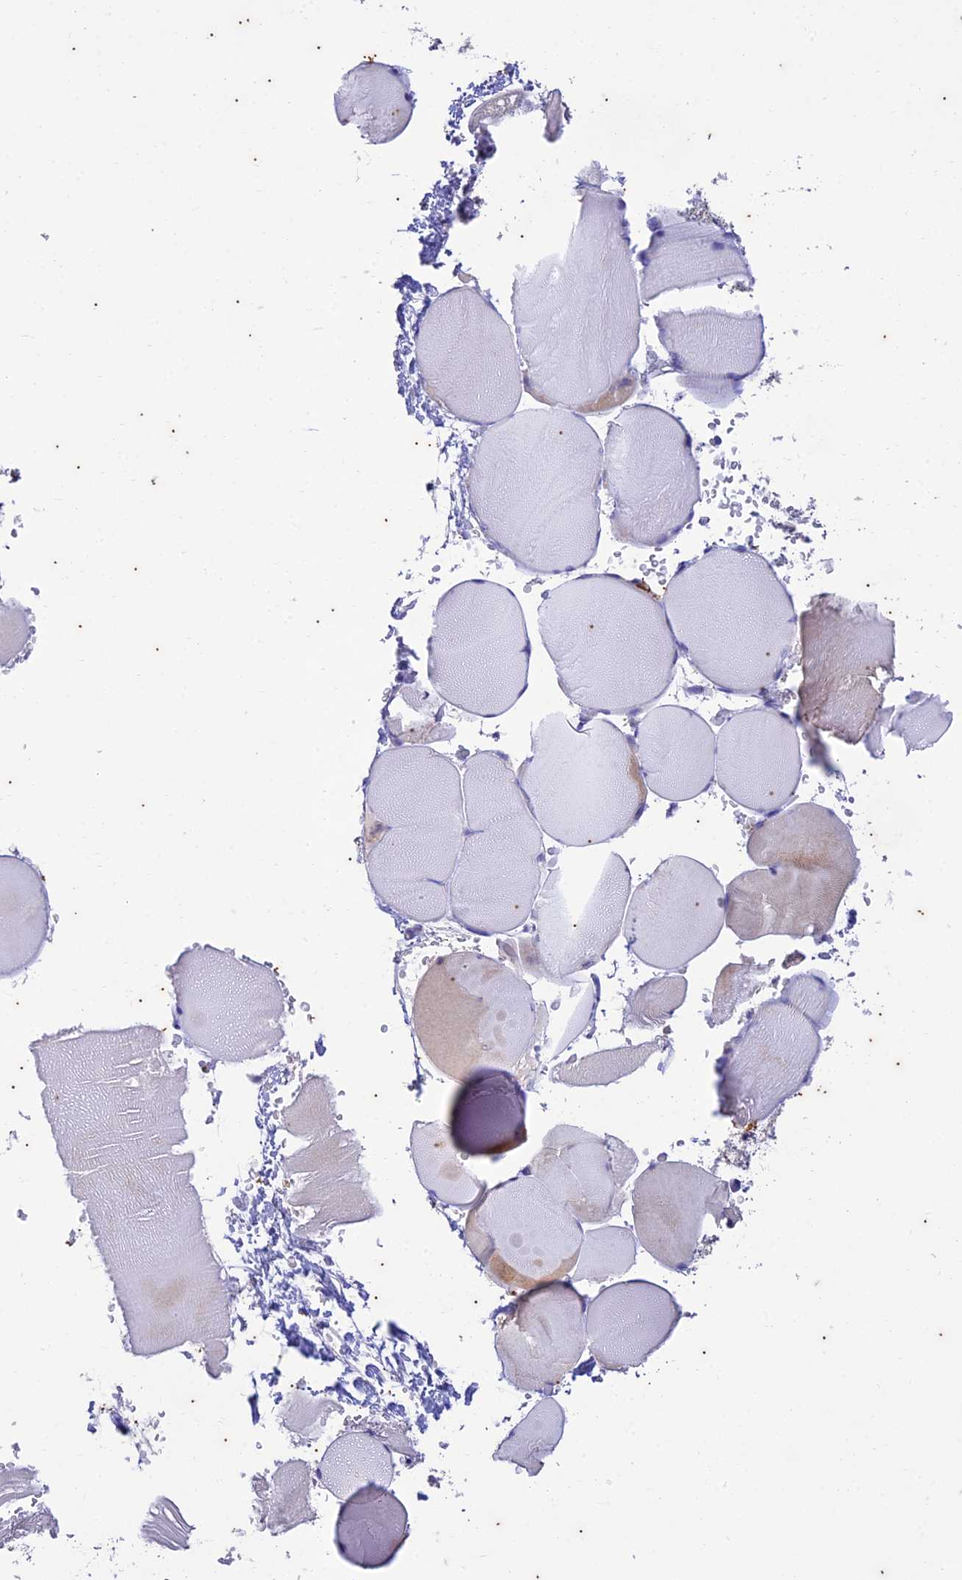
{"staining": {"intensity": "weak", "quantity": "<25%", "location": "cytoplasmic/membranous"}, "tissue": "skeletal muscle", "cell_type": "Myocytes", "image_type": "normal", "snomed": [{"axis": "morphology", "description": "Normal tissue, NOS"}, {"axis": "topography", "description": "Skeletal muscle"}], "caption": "Immunohistochemical staining of normal human skeletal muscle demonstrates no significant expression in myocytes.", "gene": "TMEM40", "patient": {"sex": "male", "age": 62}}